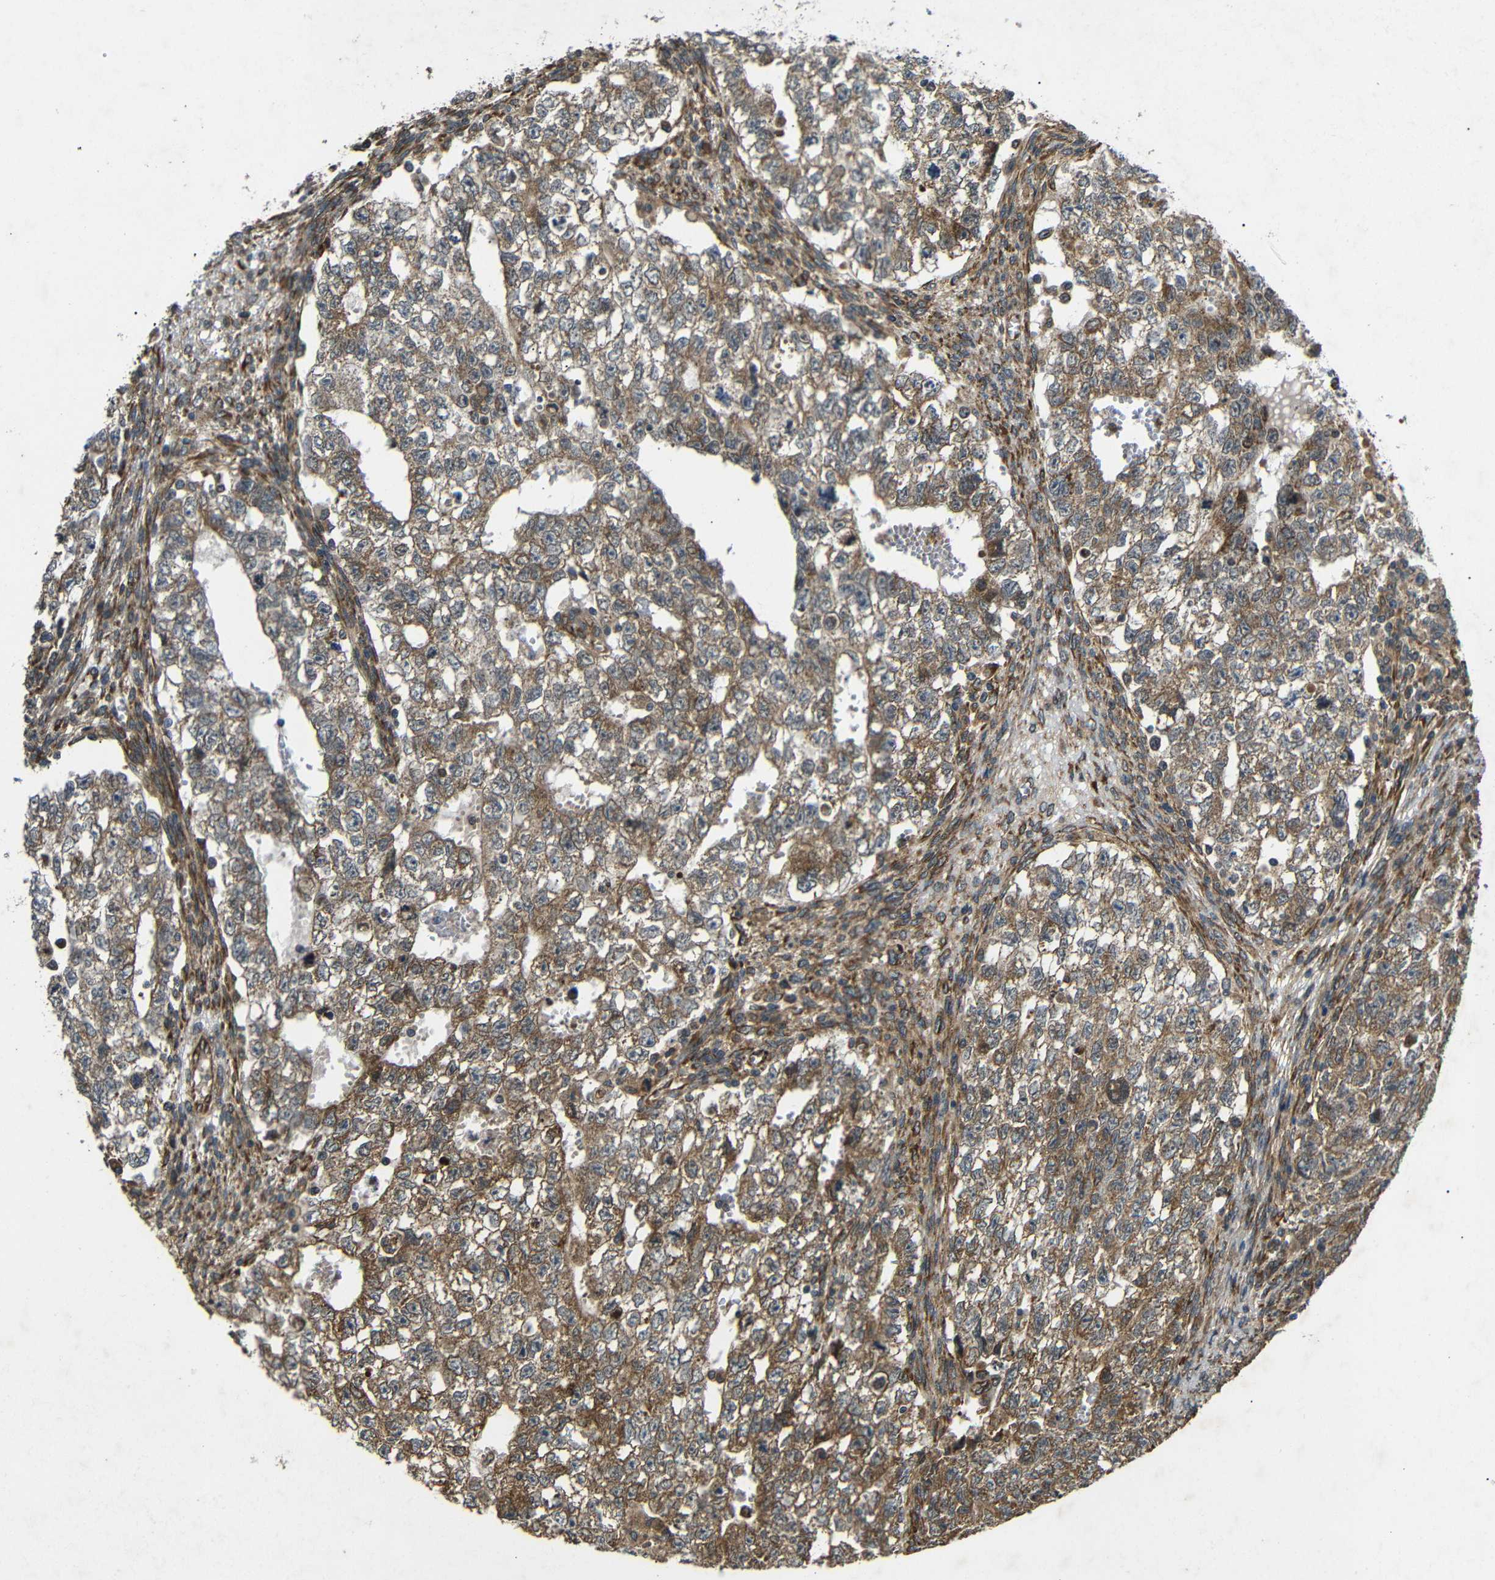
{"staining": {"intensity": "moderate", "quantity": ">75%", "location": "cytoplasmic/membranous"}, "tissue": "testis cancer", "cell_type": "Tumor cells", "image_type": "cancer", "snomed": [{"axis": "morphology", "description": "Seminoma, NOS"}, {"axis": "morphology", "description": "Carcinoma, Embryonal, NOS"}, {"axis": "topography", "description": "Testis"}], "caption": "Testis seminoma tissue exhibits moderate cytoplasmic/membranous positivity in approximately >75% of tumor cells, visualized by immunohistochemistry.", "gene": "TRPC1", "patient": {"sex": "male", "age": 38}}